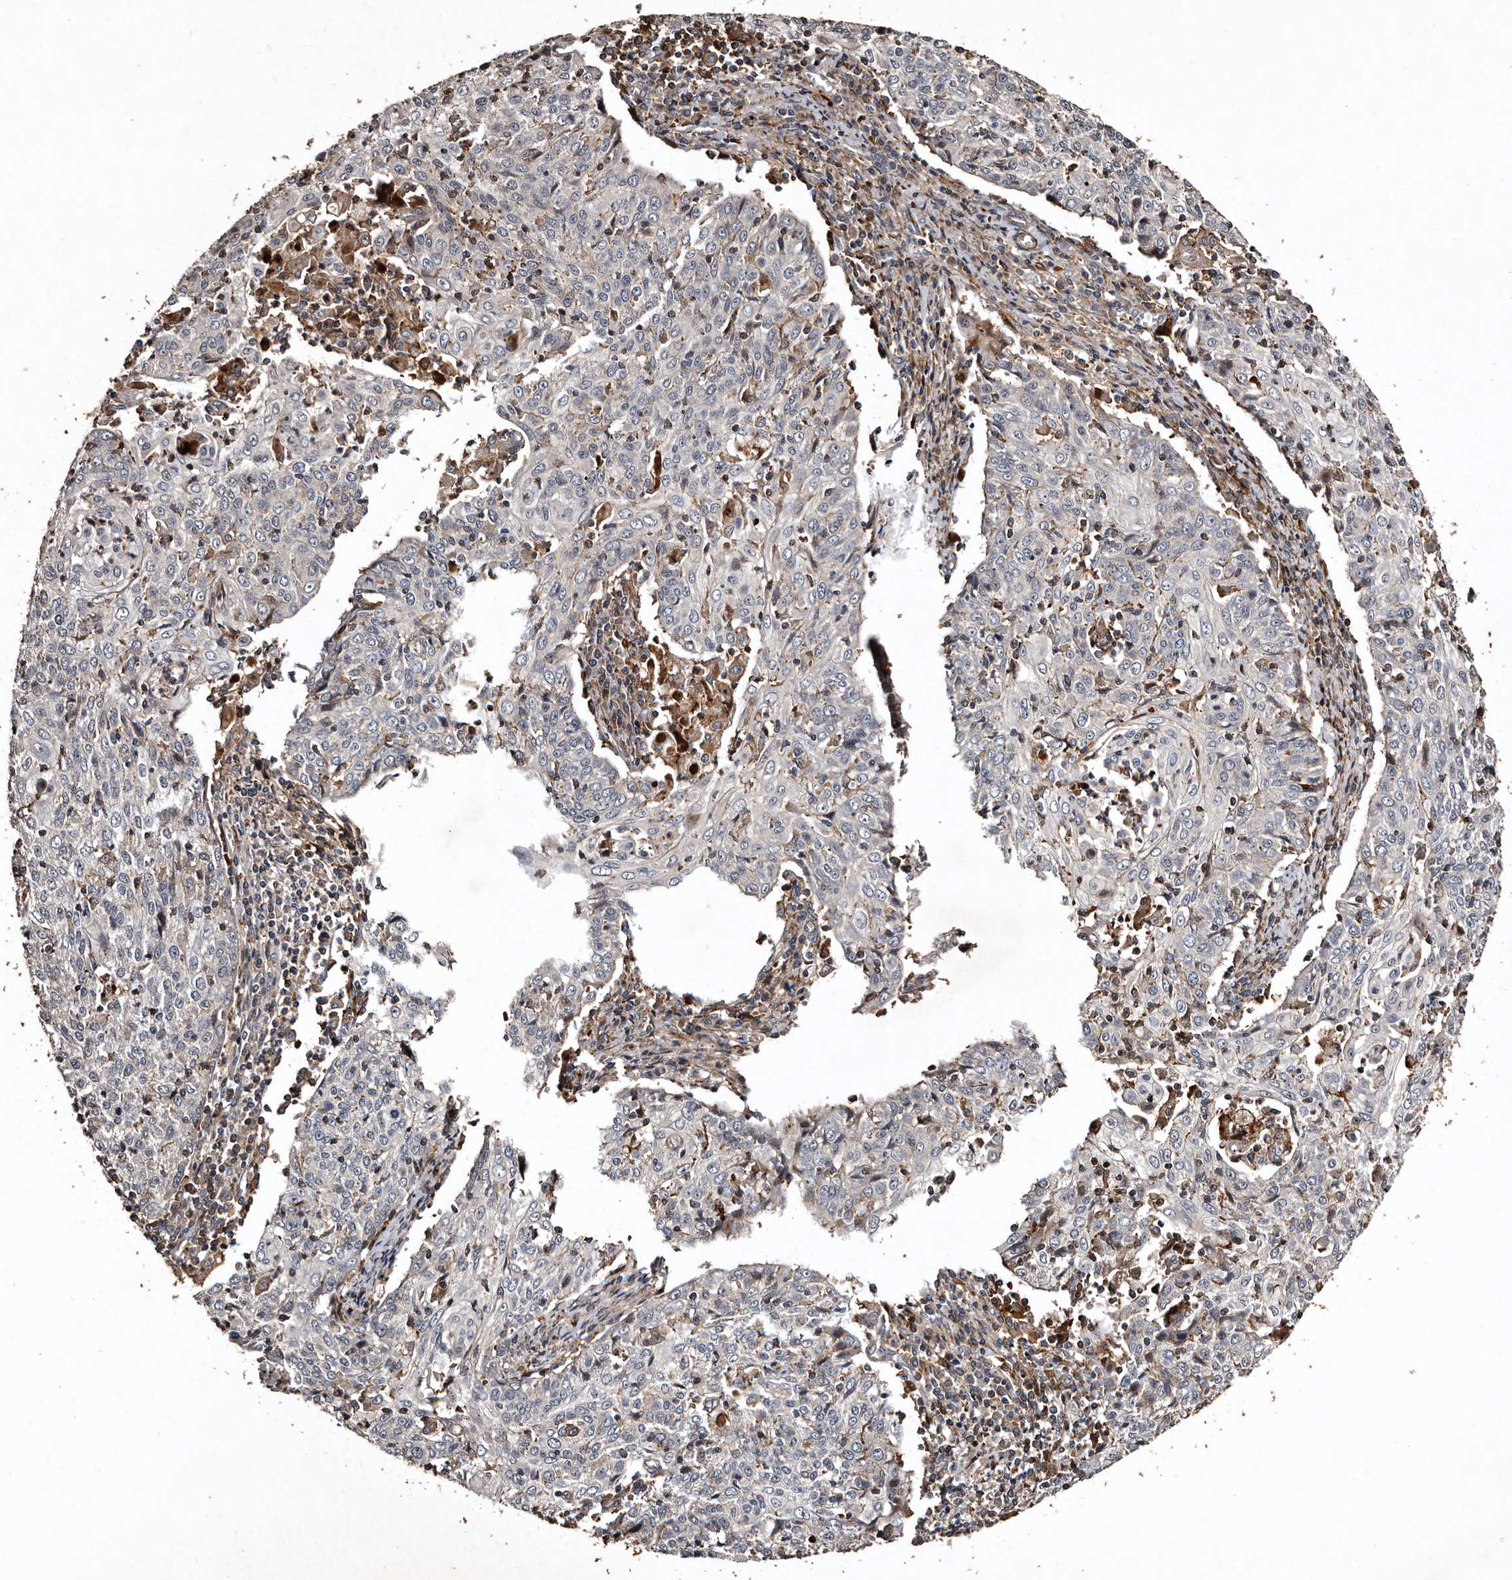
{"staining": {"intensity": "negative", "quantity": "none", "location": "none"}, "tissue": "cervical cancer", "cell_type": "Tumor cells", "image_type": "cancer", "snomed": [{"axis": "morphology", "description": "Squamous cell carcinoma, NOS"}, {"axis": "topography", "description": "Cervix"}], "caption": "A high-resolution photomicrograph shows immunohistochemistry staining of cervical squamous cell carcinoma, which exhibits no significant staining in tumor cells.", "gene": "PRKD3", "patient": {"sex": "female", "age": 48}}